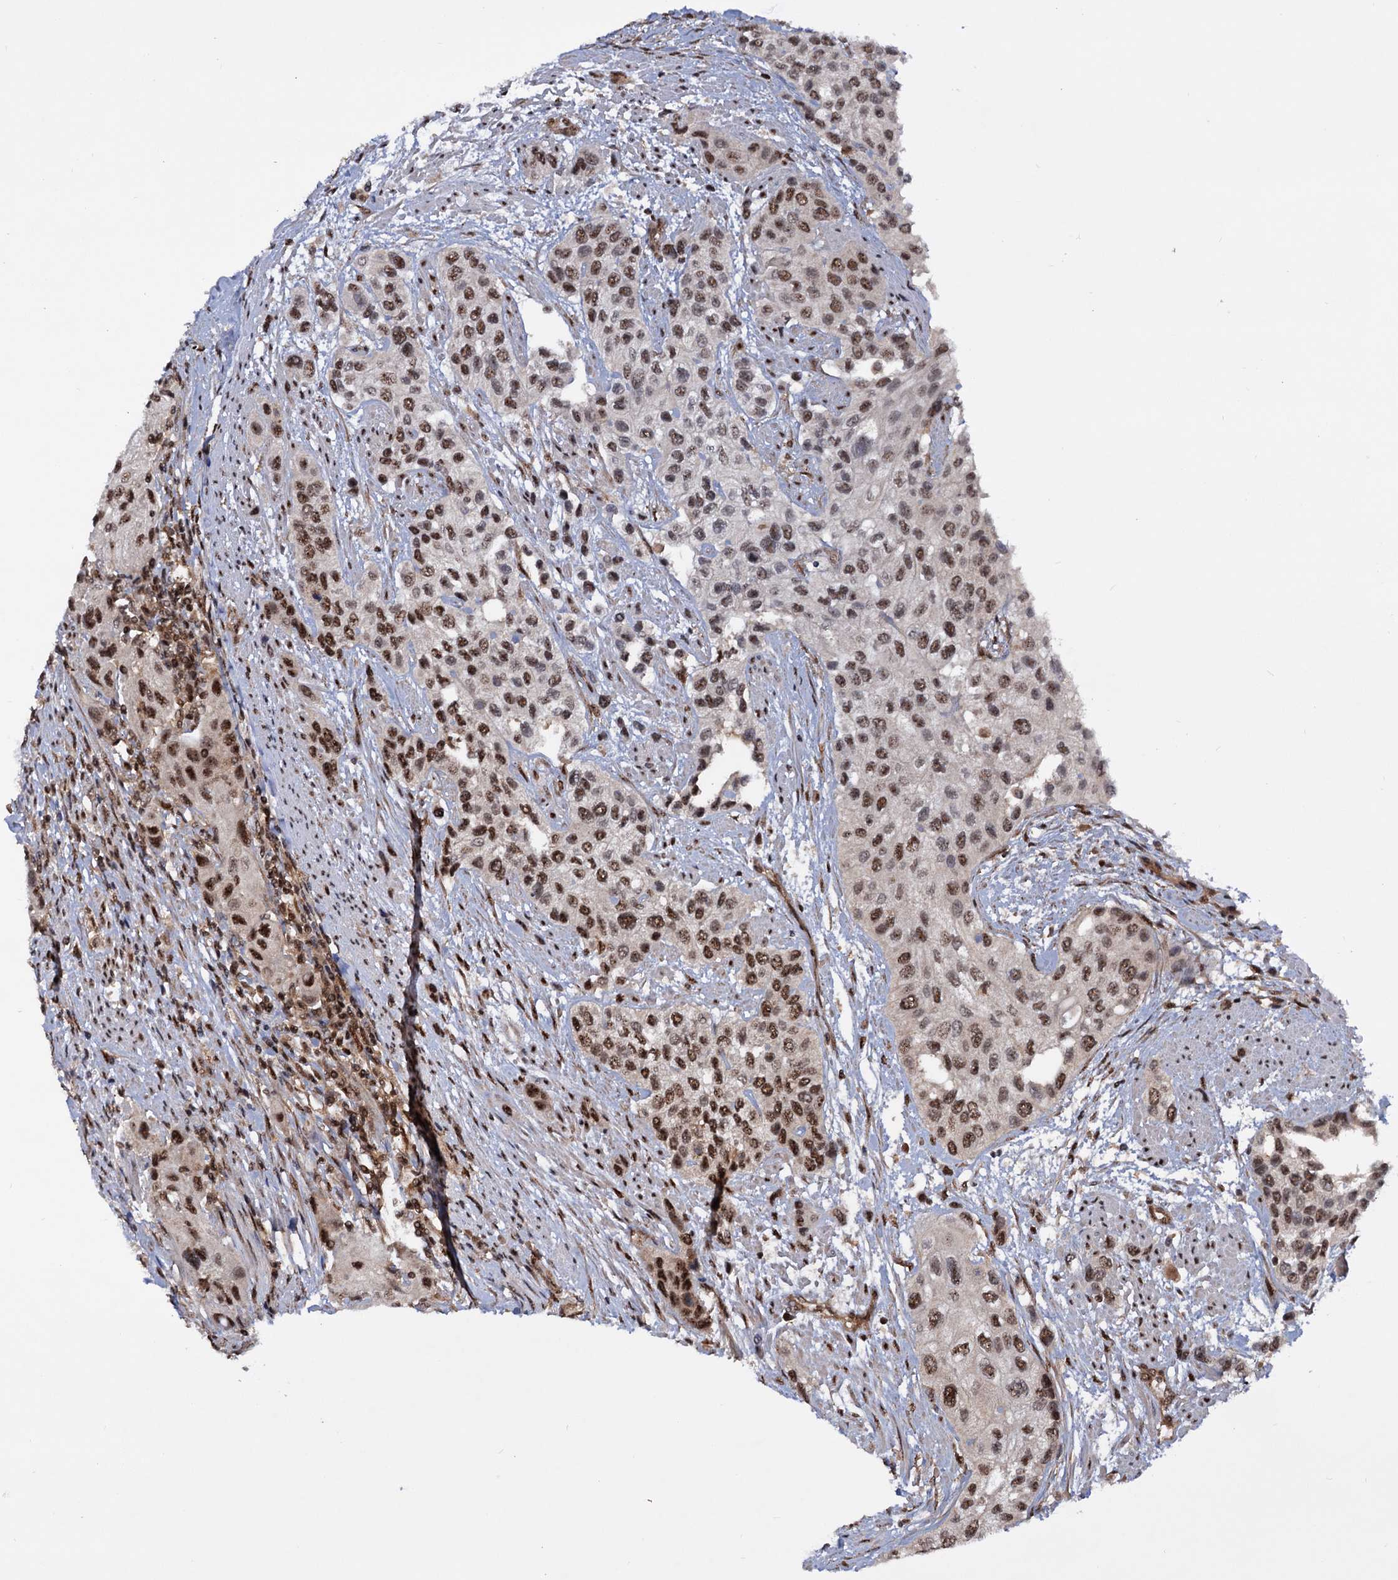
{"staining": {"intensity": "strong", "quantity": ">75%", "location": "nuclear"}, "tissue": "urothelial cancer", "cell_type": "Tumor cells", "image_type": "cancer", "snomed": [{"axis": "morphology", "description": "Normal tissue, NOS"}, {"axis": "morphology", "description": "Urothelial carcinoma, High grade"}, {"axis": "topography", "description": "Vascular tissue"}, {"axis": "topography", "description": "Urinary bladder"}], "caption": "High-magnification brightfield microscopy of urothelial cancer stained with DAB (brown) and counterstained with hematoxylin (blue). tumor cells exhibit strong nuclear positivity is identified in about>75% of cells. The staining was performed using DAB, with brown indicating positive protein expression. Nuclei are stained blue with hematoxylin.", "gene": "TBC1D12", "patient": {"sex": "female", "age": 56}}